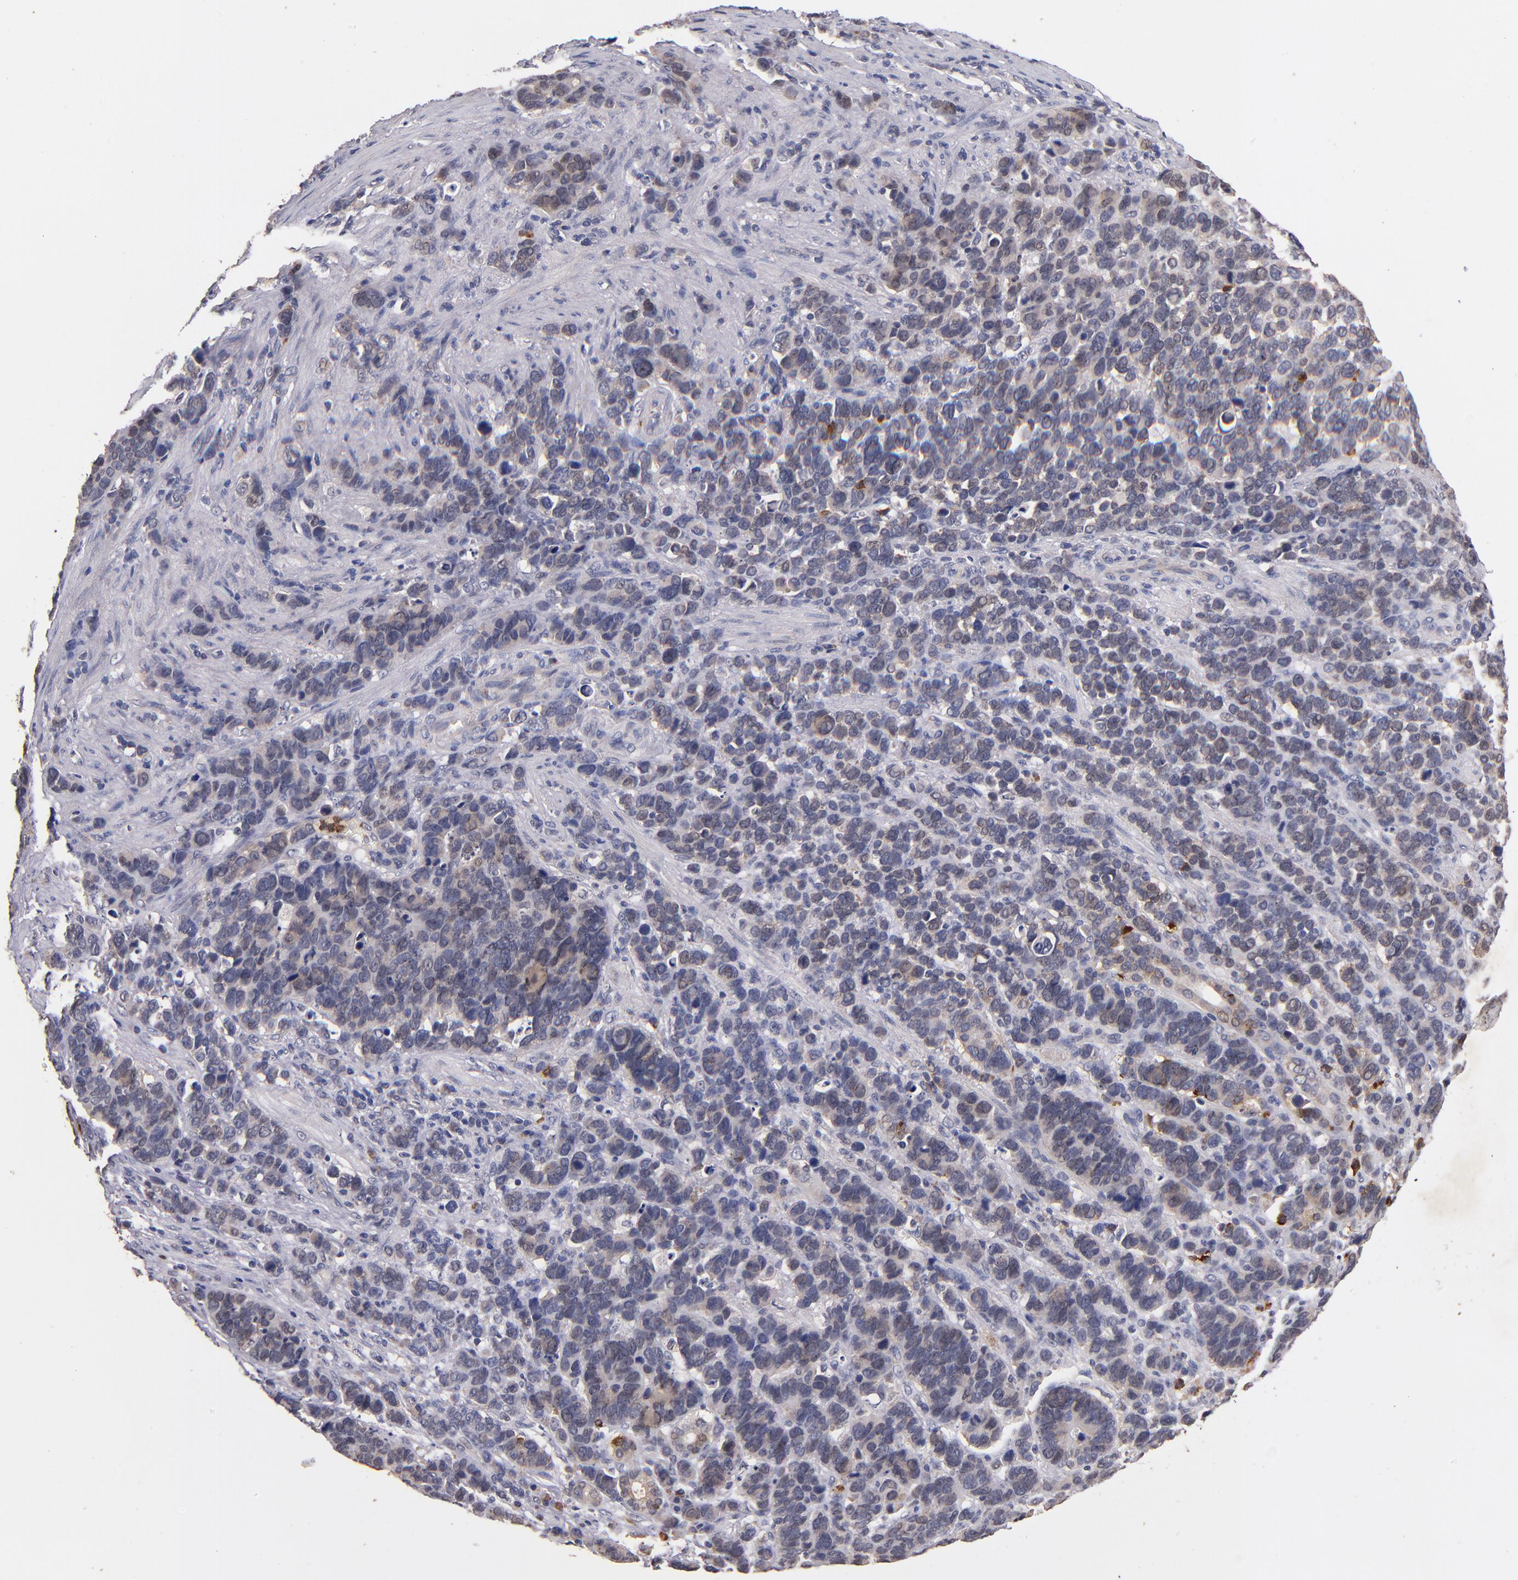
{"staining": {"intensity": "weak", "quantity": "<25%", "location": "cytoplasmic/membranous"}, "tissue": "stomach cancer", "cell_type": "Tumor cells", "image_type": "cancer", "snomed": [{"axis": "morphology", "description": "Adenocarcinoma, NOS"}, {"axis": "topography", "description": "Stomach, upper"}], "caption": "Immunohistochemistry (IHC) of stomach cancer (adenocarcinoma) reveals no staining in tumor cells. (DAB (3,3'-diaminobenzidine) immunohistochemistry visualized using brightfield microscopy, high magnification).", "gene": "TTLL12", "patient": {"sex": "male", "age": 71}}